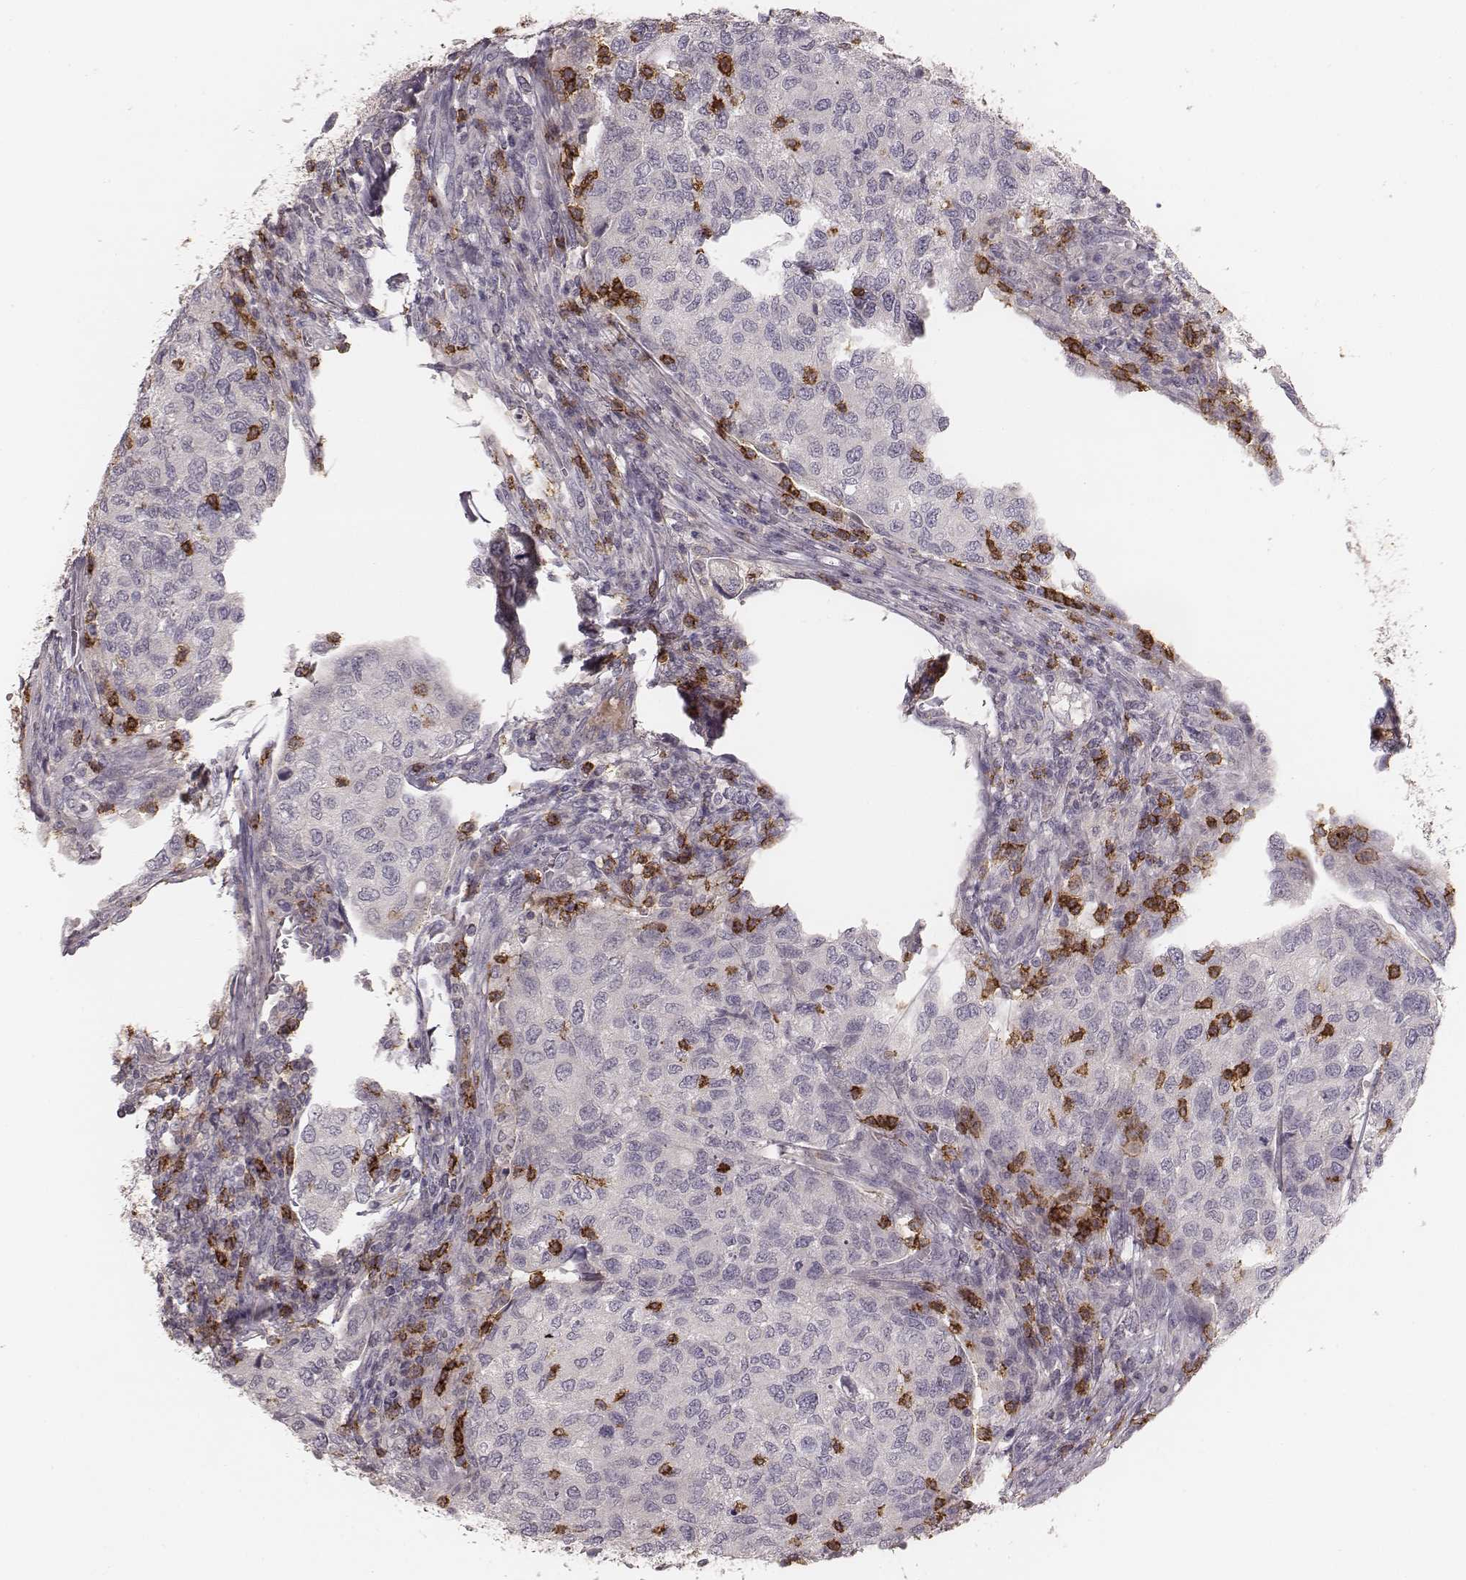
{"staining": {"intensity": "negative", "quantity": "none", "location": "none"}, "tissue": "urothelial cancer", "cell_type": "Tumor cells", "image_type": "cancer", "snomed": [{"axis": "morphology", "description": "Urothelial carcinoma, High grade"}, {"axis": "topography", "description": "Urinary bladder"}], "caption": "High power microscopy histopathology image of an immunohistochemistry (IHC) micrograph of urothelial cancer, revealing no significant staining in tumor cells.", "gene": "CD8A", "patient": {"sex": "female", "age": 78}}